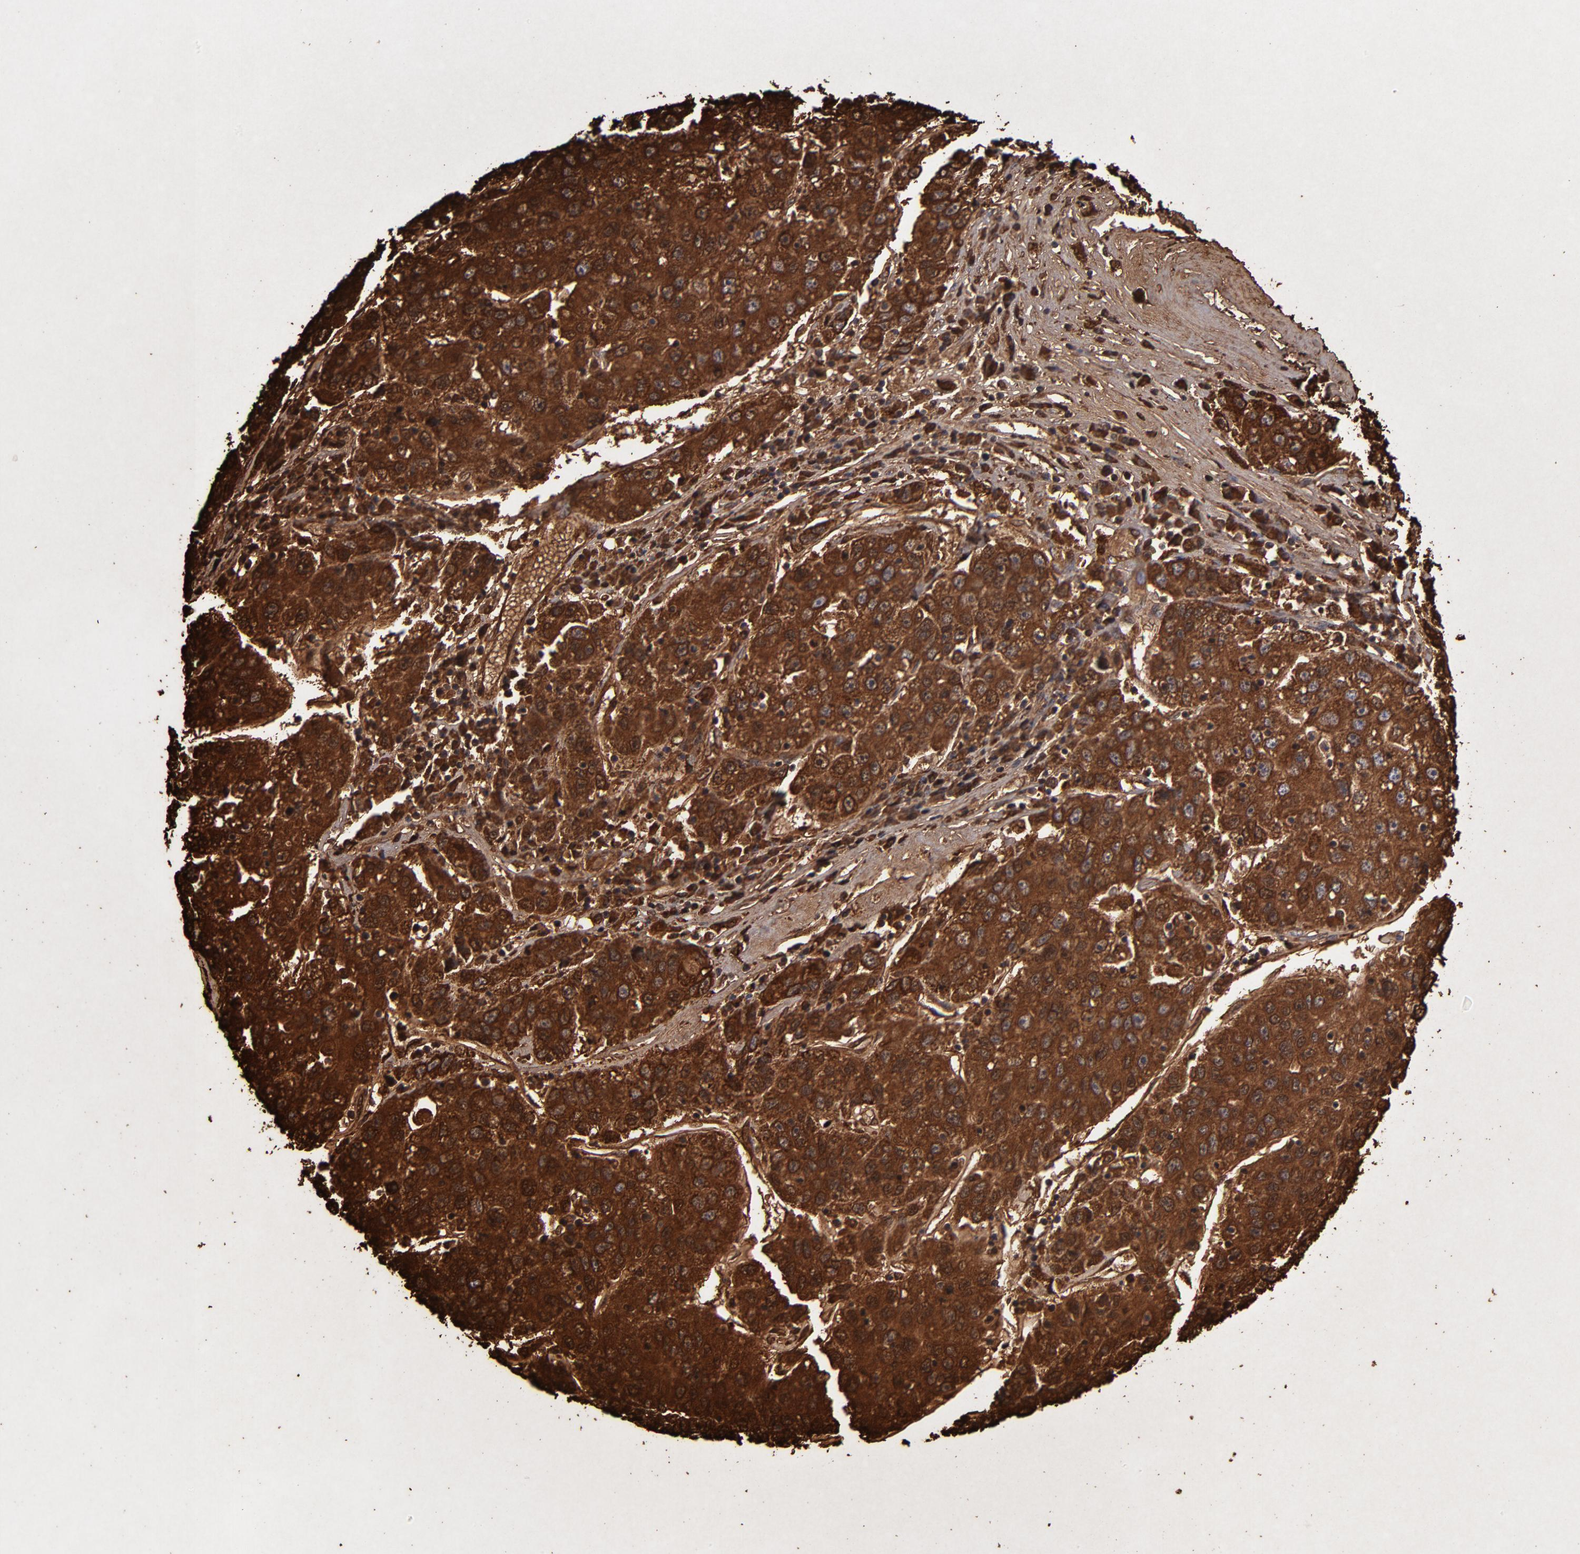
{"staining": {"intensity": "strong", "quantity": ">75%", "location": "cytoplasmic/membranous"}, "tissue": "liver cancer", "cell_type": "Tumor cells", "image_type": "cancer", "snomed": [{"axis": "morphology", "description": "Carcinoma, Hepatocellular, NOS"}, {"axis": "topography", "description": "Liver"}], "caption": "This histopathology image shows immunohistochemistry (IHC) staining of liver cancer (hepatocellular carcinoma), with high strong cytoplasmic/membranous staining in about >75% of tumor cells.", "gene": "SOD2", "patient": {"sex": "male", "age": 49}}